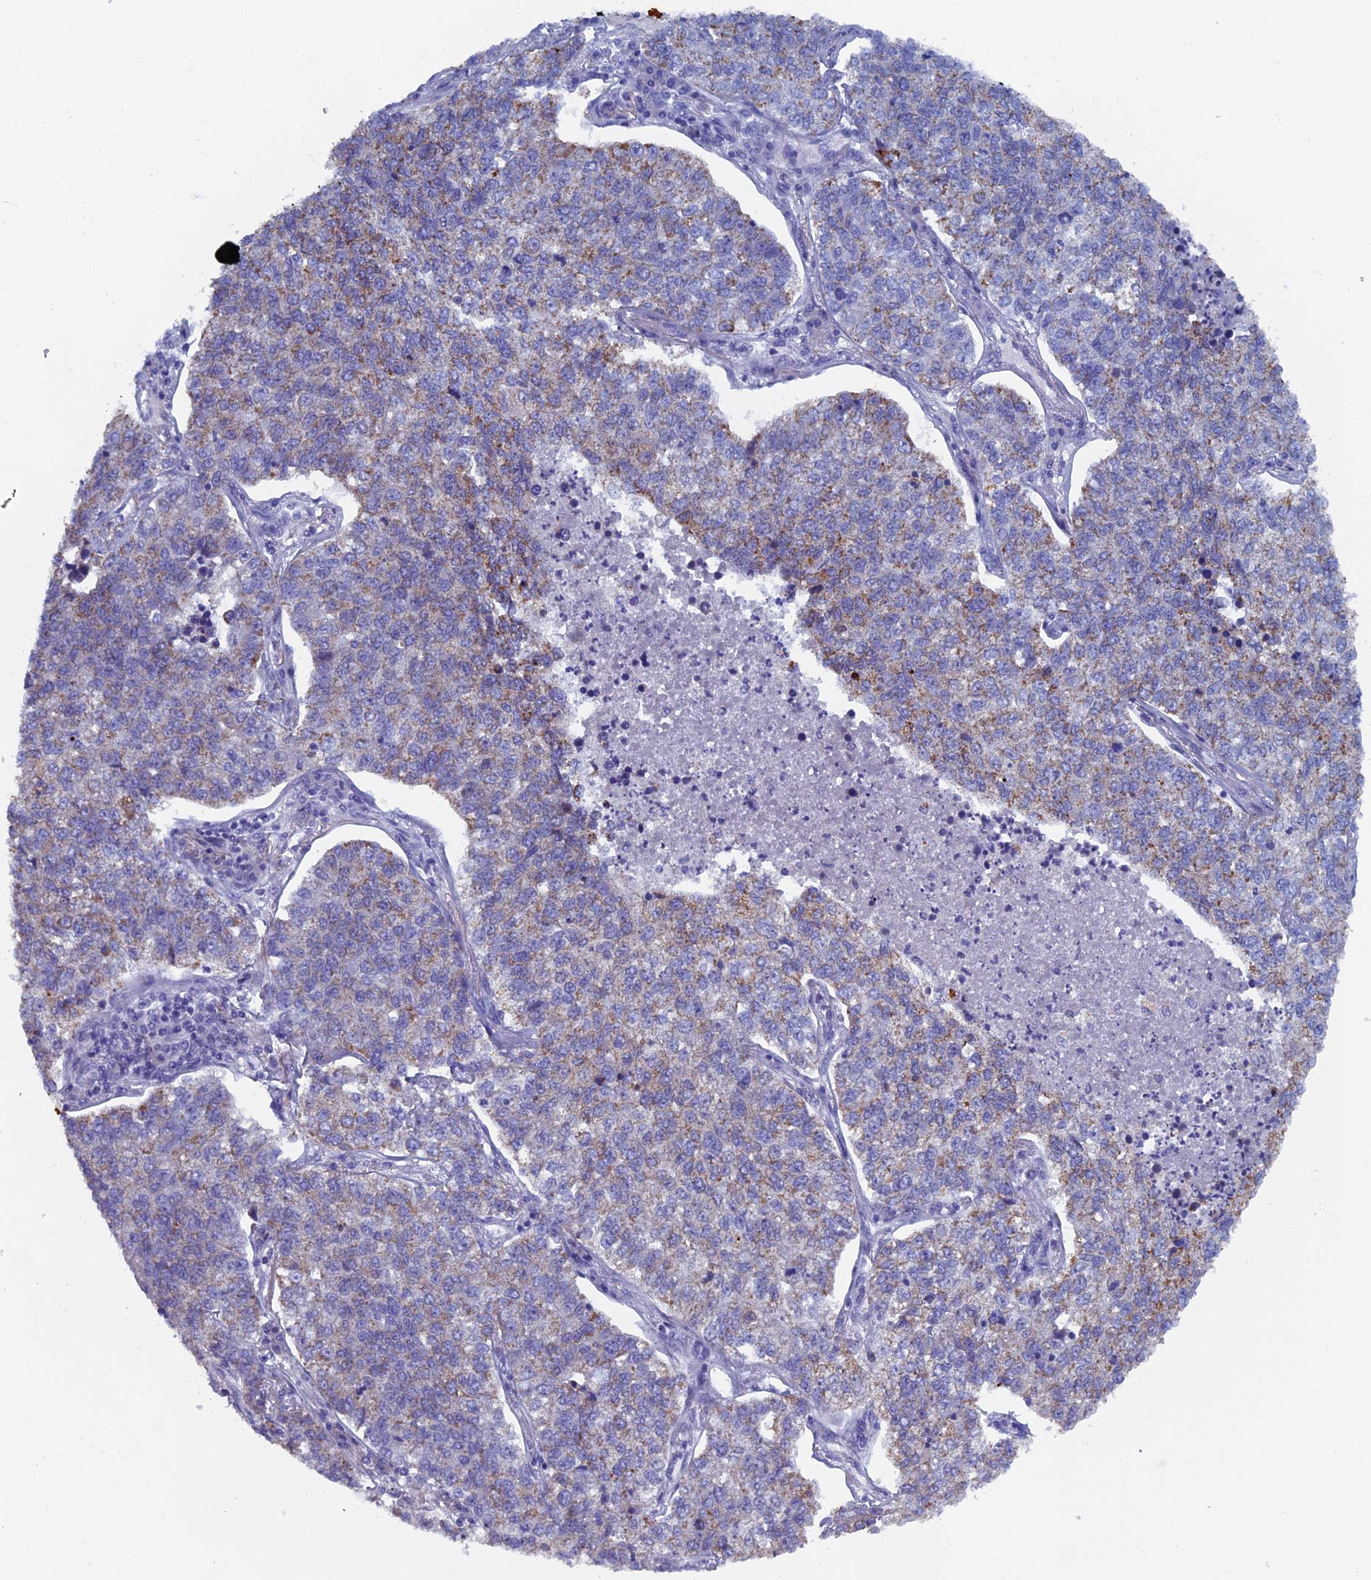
{"staining": {"intensity": "moderate", "quantity": "<25%", "location": "cytoplasmic/membranous"}, "tissue": "lung cancer", "cell_type": "Tumor cells", "image_type": "cancer", "snomed": [{"axis": "morphology", "description": "Adenocarcinoma, NOS"}, {"axis": "topography", "description": "Lung"}], "caption": "Immunohistochemical staining of human lung cancer (adenocarcinoma) shows low levels of moderate cytoplasmic/membranous positivity in approximately <25% of tumor cells. (brown staining indicates protein expression, while blue staining denotes nuclei).", "gene": "OAT", "patient": {"sex": "male", "age": 49}}